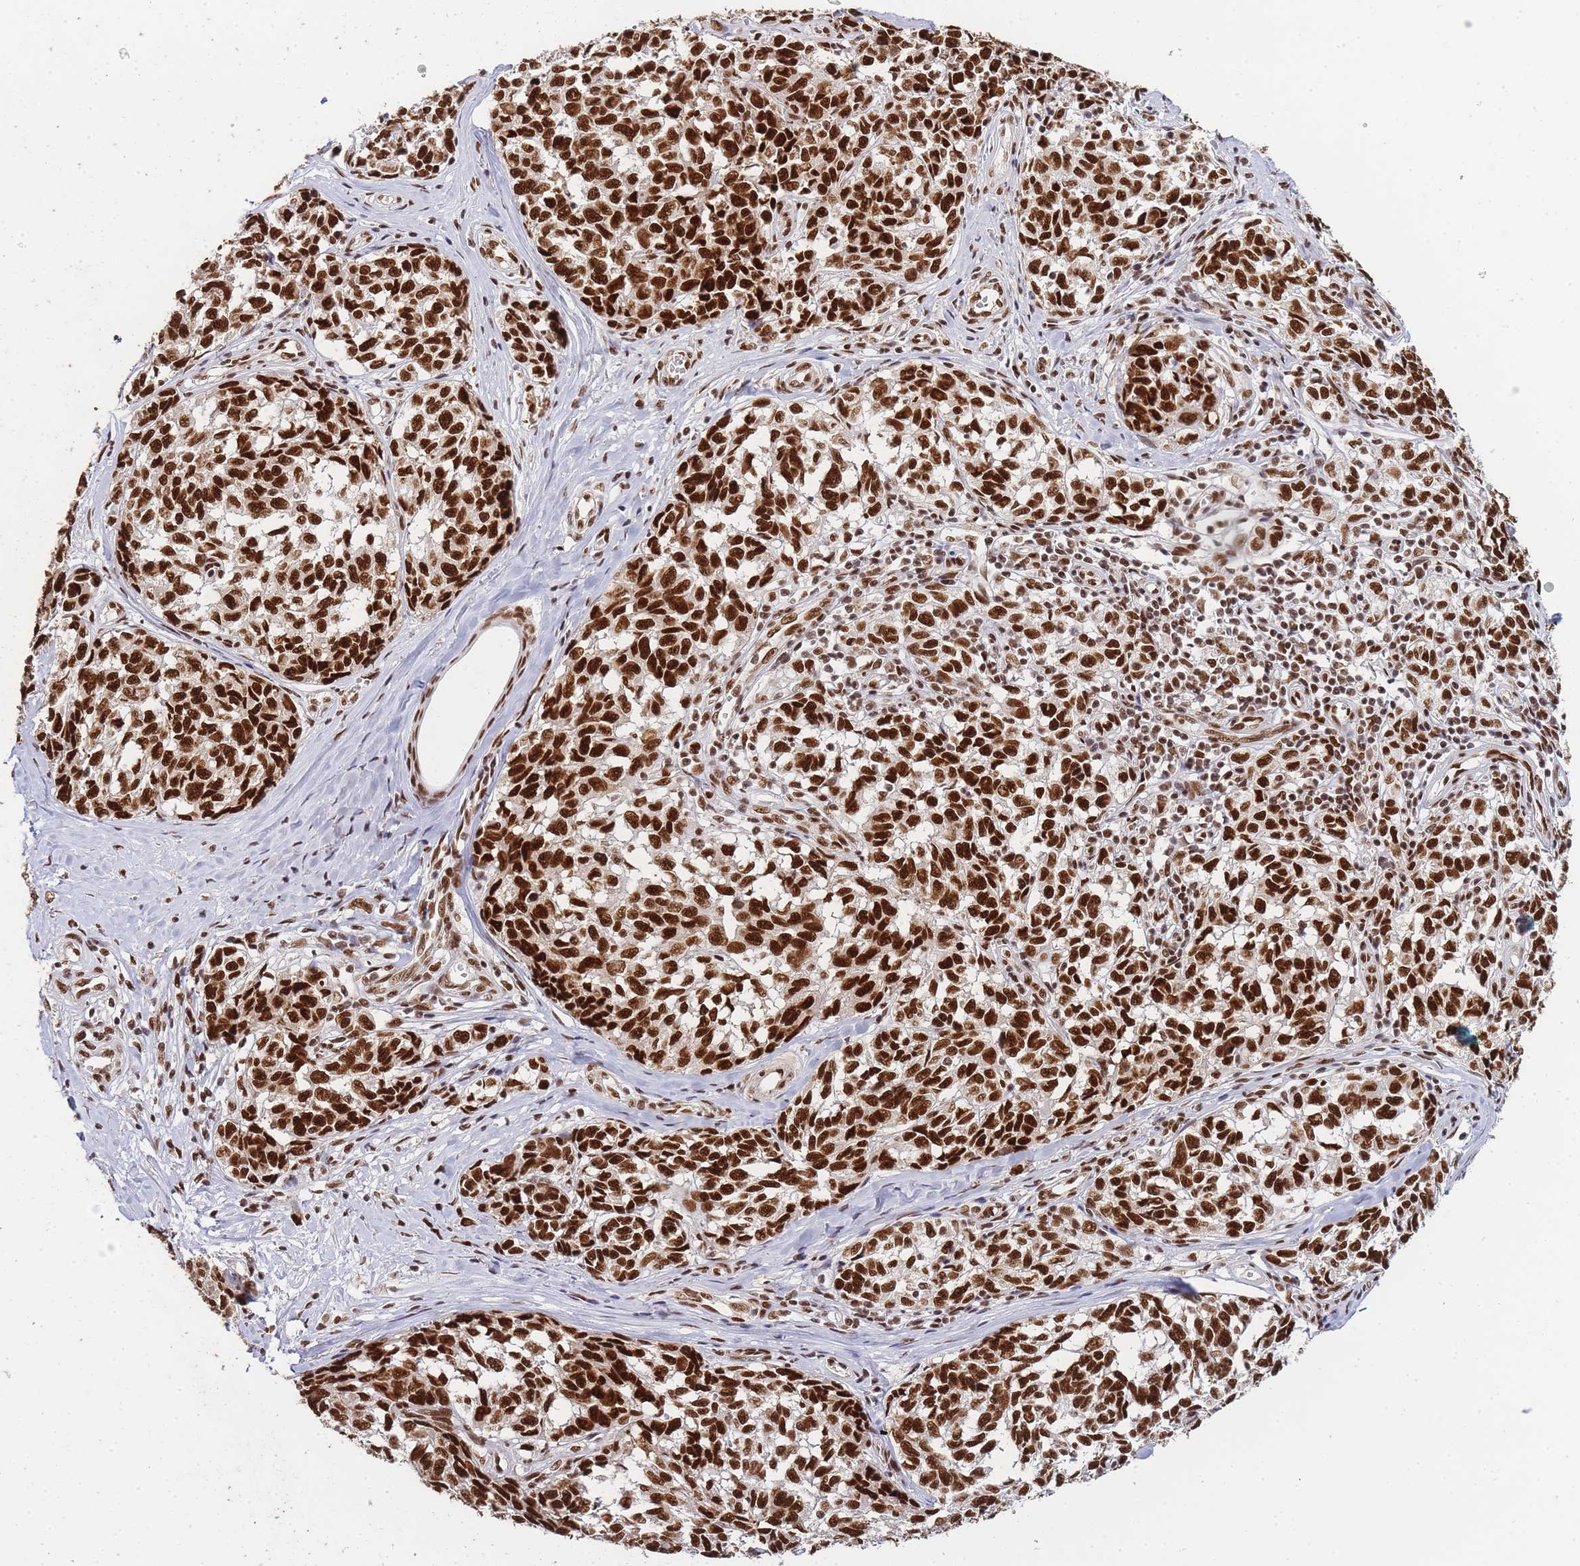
{"staining": {"intensity": "strong", "quantity": ">75%", "location": "nuclear"}, "tissue": "melanoma", "cell_type": "Tumor cells", "image_type": "cancer", "snomed": [{"axis": "morphology", "description": "Normal tissue, NOS"}, {"axis": "morphology", "description": "Malignant melanoma, NOS"}, {"axis": "topography", "description": "Skin"}], "caption": "A high-resolution micrograph shows IHC staining of malignant melanoma, which exhibits strong nuclear positivity in approximately >75% of tumor cells. (Brightfield microscopy of DAB IHC at high magnification).", "gene": "PRKDC", "patient": {"sex": "female", "age": 64}}